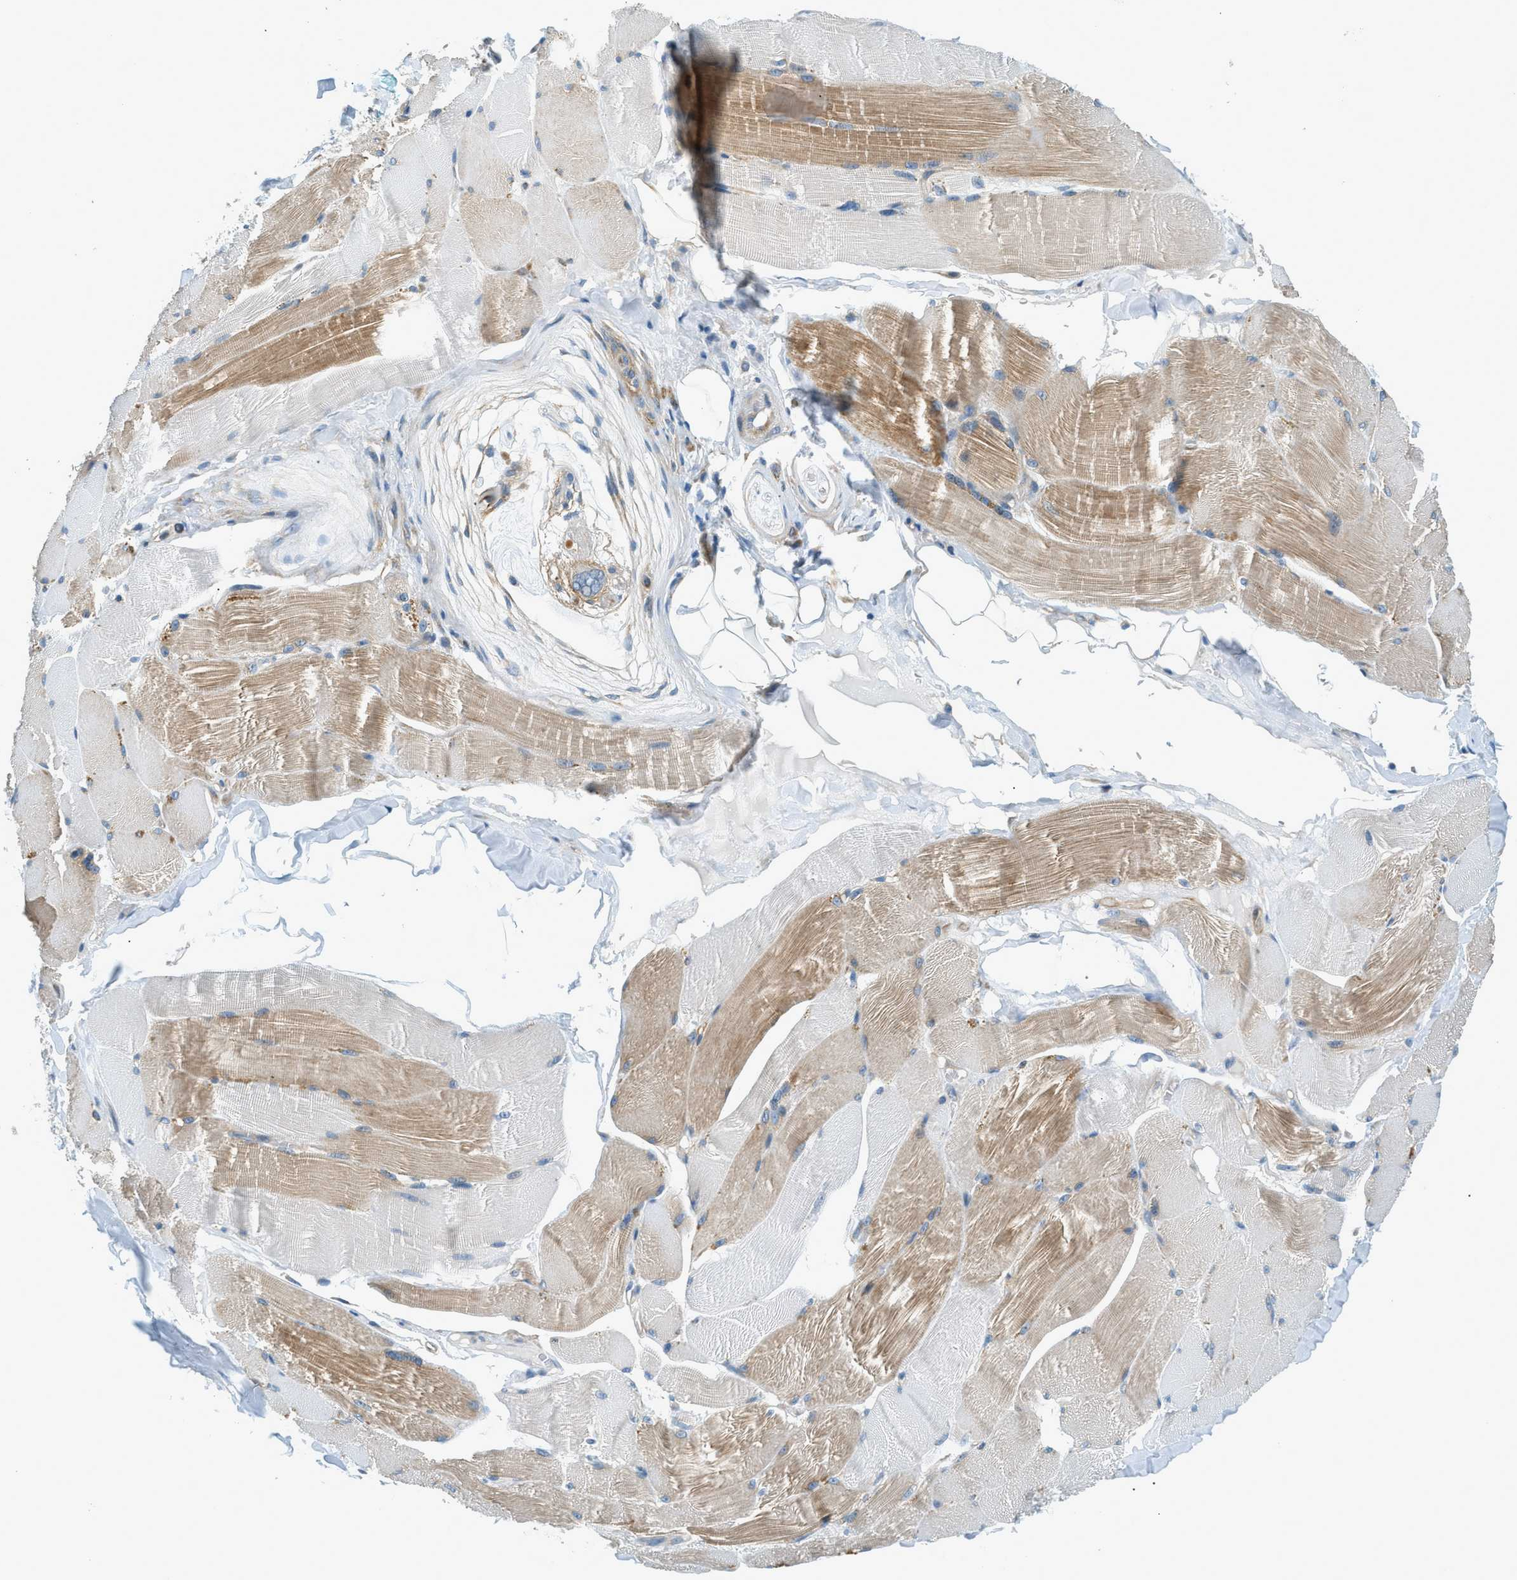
{"staining": {"intensity": "moderate", "quantity": "25%-75%", "location": "cytoplasmic/membranous"}, "tissue": "skeletal muscle", "cell_type": "Myocytes", "image_type": "normal", "snomed": [{"axis": "morphology", "description": "Normal tissue, NOS"}, {"axis": "topography", "description": "Skin"}, {"axis": "topography", "description": "Skeletal muscle"}], "caption": "Skeletal muscle stained with DAB (3,3'-diaminobenzidine) IHC displays medium levels of moderate cytoplasmic/membranous positivity in about 25%-75% of myocytes.", "gene": "ZNF367", "patient": {"sex": "male", "age": 83}}